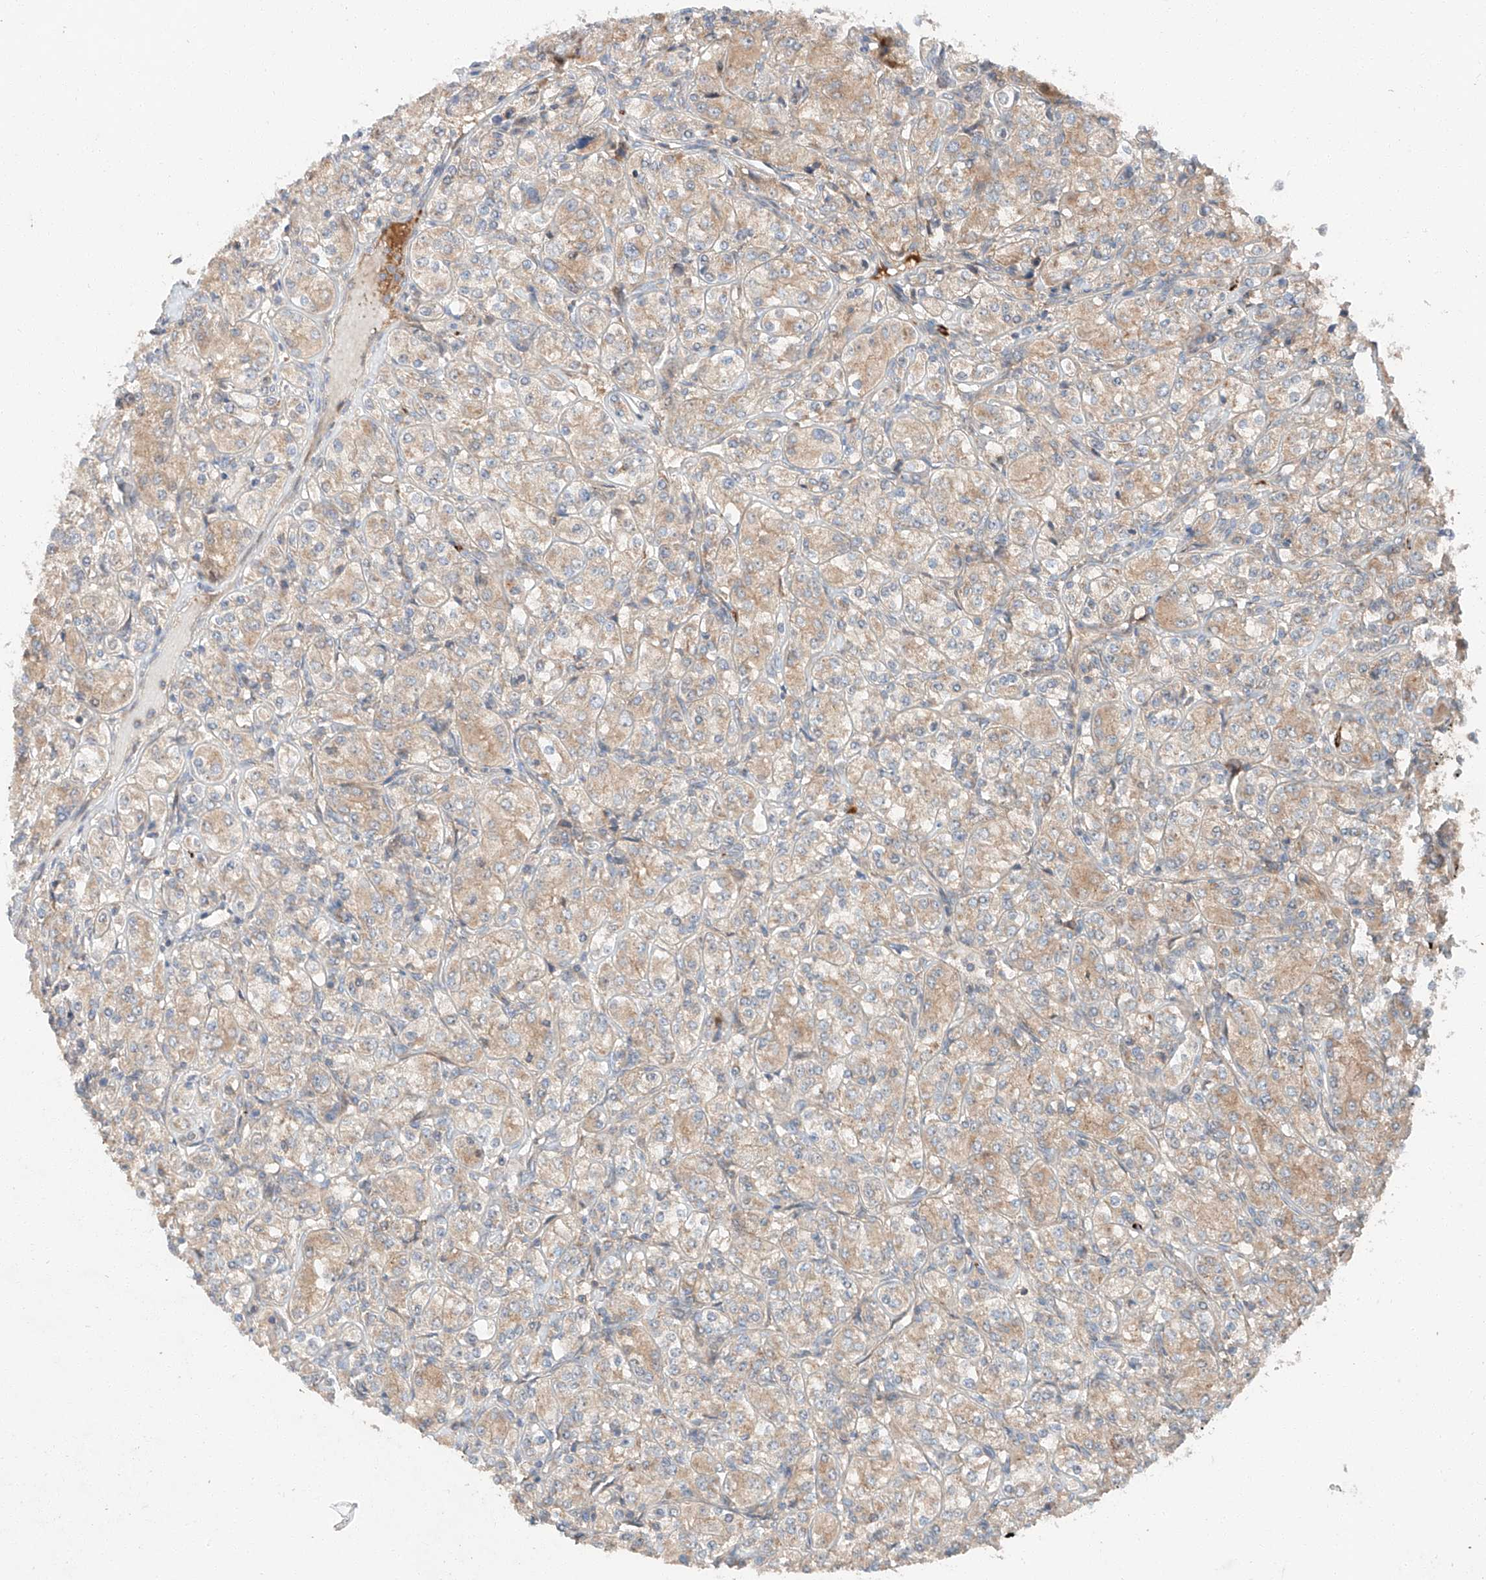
{"staining": {"intensity": "weak", "quantity": ">75%", "location": "cytoplasmic/membranous"}, "tissue": "renal cancer", "cell_type": "Tumor cells", "image_type": "cancer", "snomed": [{"axis": "morphology", "description": "Adenocarcinoma, NOS"}, {"axis": "topography", "description": "Kidney"}], "caption": "Human renal adenocarcinoma stained with a brown dye demonstrates weak cytoplasmic/membranous positive staining in about >75% of tumor cells.", "gene": "XPNPEP1", "patient": {"sex": "male", "age": 77}}